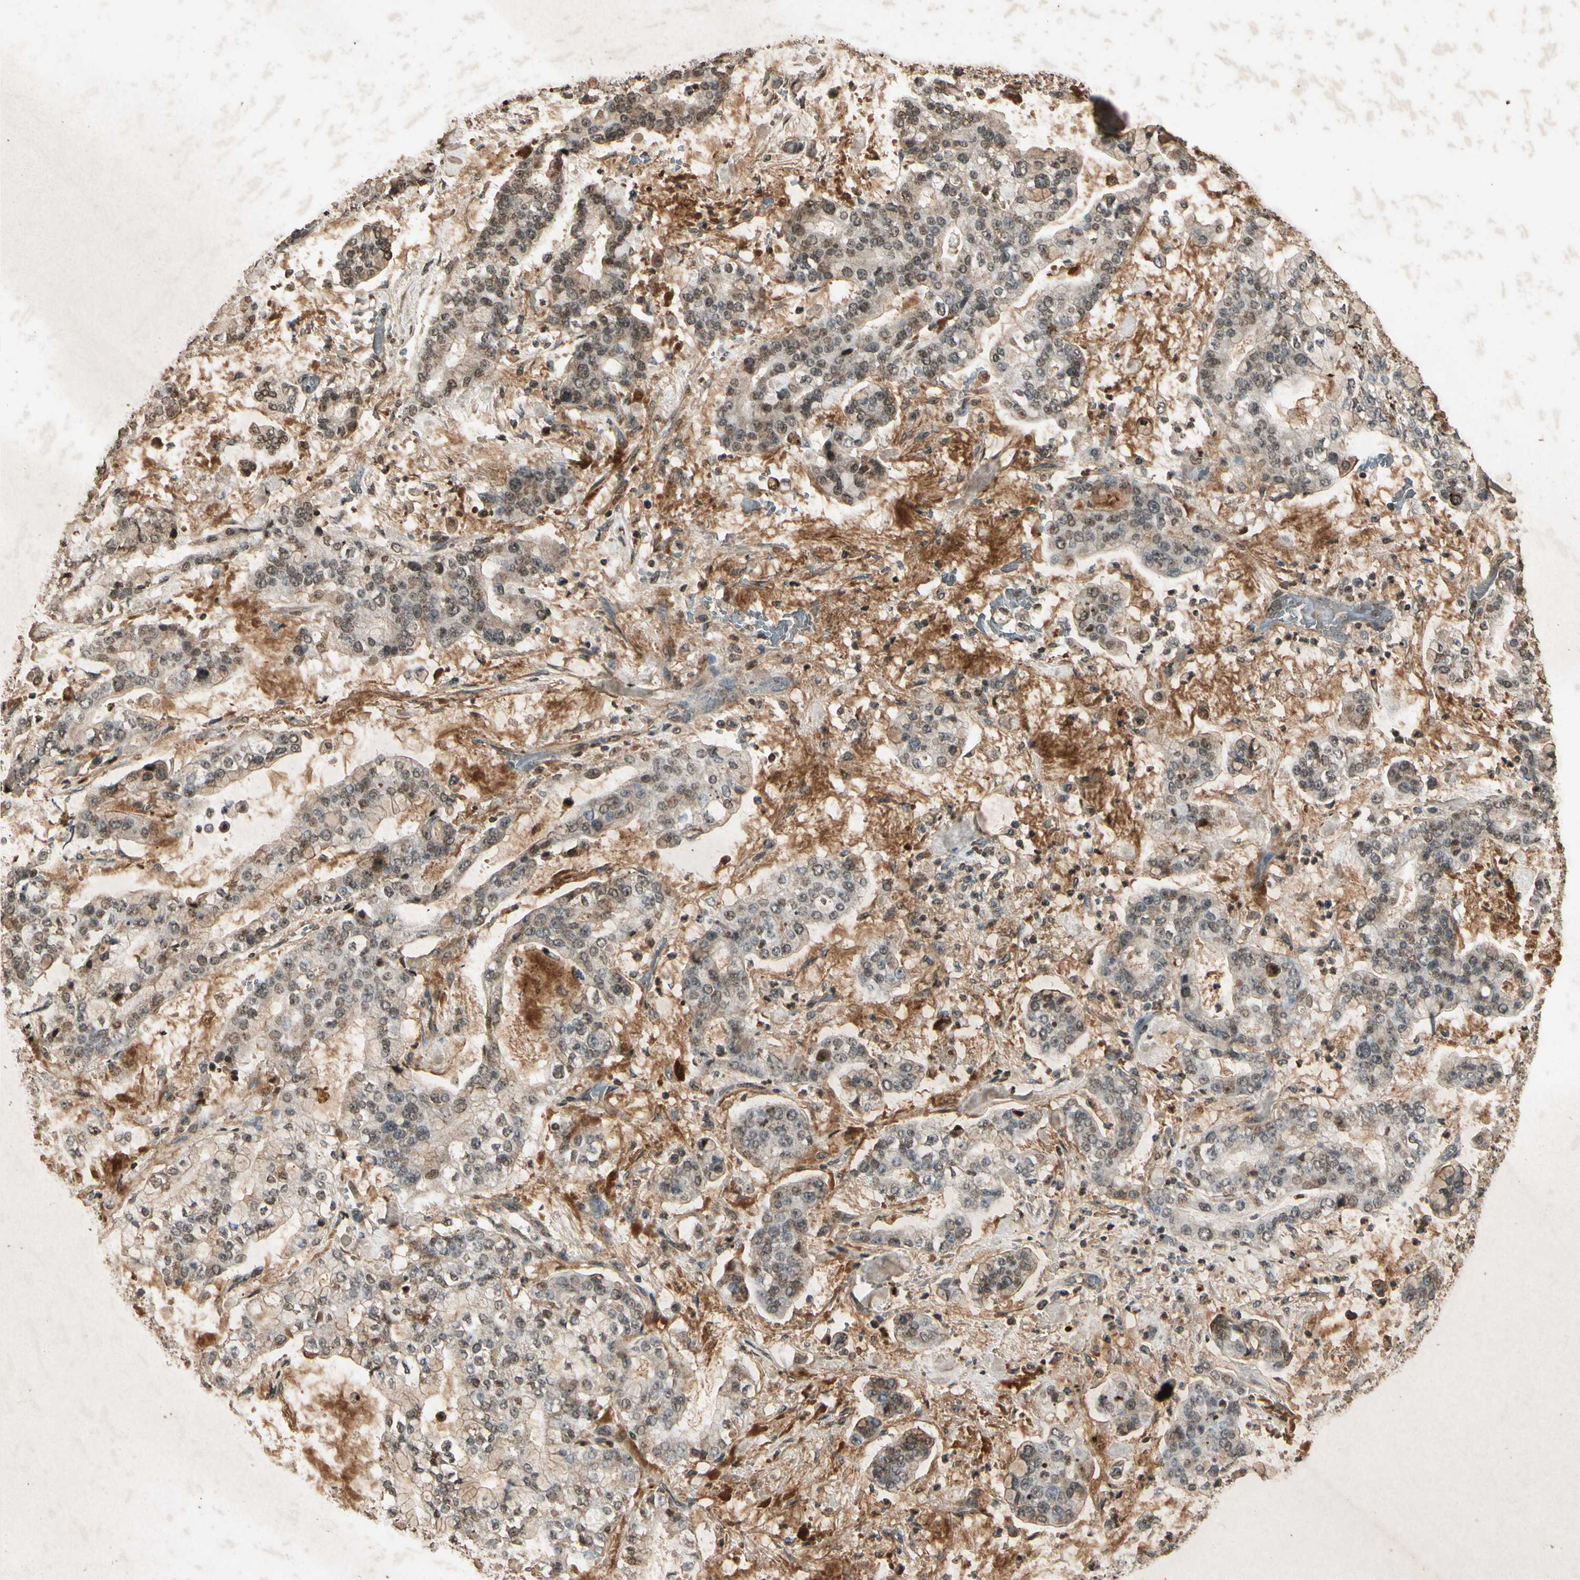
{"staining": {"intensity": "weak", "quantity": "25%-75%", "location": "cytoplasmic/membranous"}, "tissue": "stomach cancer", "cell_type": "Tumor cells", "image_type": "cancer", "snomed": [{"axis": "morphology", "description": "Normal tissue, NOS"}, {"axis": "morphology", "description": "Adenocarcinoma, NOS"}, {"axis": "topography", "description": "Stomach, upper"}, {"axis": "topography", "description": "Stomach"}], "caption": "Weak cytoplasmic/membranous expression is present in about 25%-75% of tumor cells in stomach cancer (adenocarcinoma).", "gene": "GC", "patient": {"sex": "male", "age": 76}}